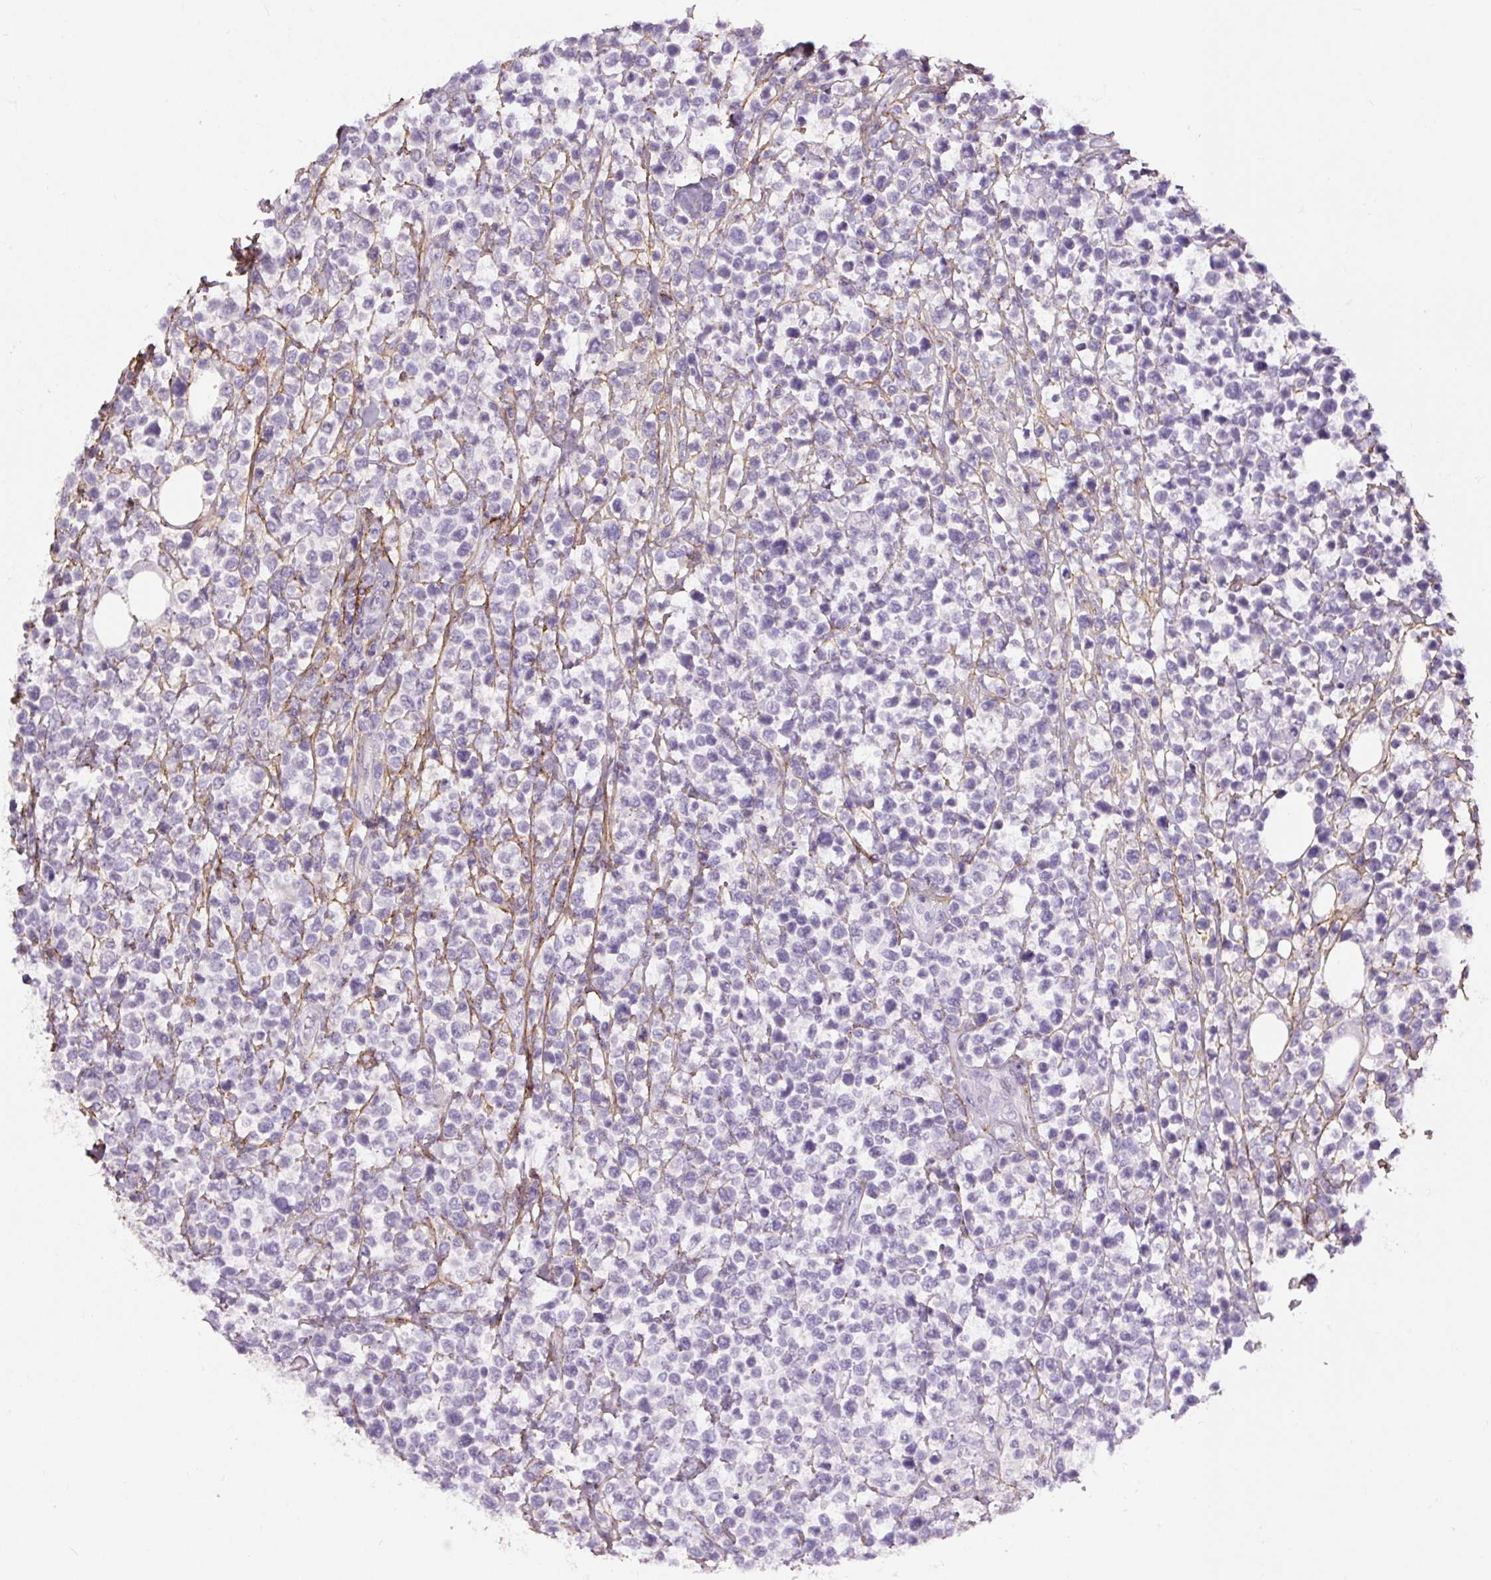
{"staining": {"intensity": "negative", "quantity": "none", "location": "none"}, "tissue": "lymphoma", "cell_type": "Tumor cells", "image_type": "cancer", "snomed": [{"axis": "morphology", "description": "Malignant lymphoma, non-Hodgkin's type, Low grade"}, {"axis": "topography", "description": "Lymph node"}], "caption": "IHC image of malignant lymphoma, non-Hodgkin's type (low-grade) stained for a protein (brown), which displays no staining in tumor cells.", "gene": "FBN1", "patient": {"sex": "male", "age": 60}}